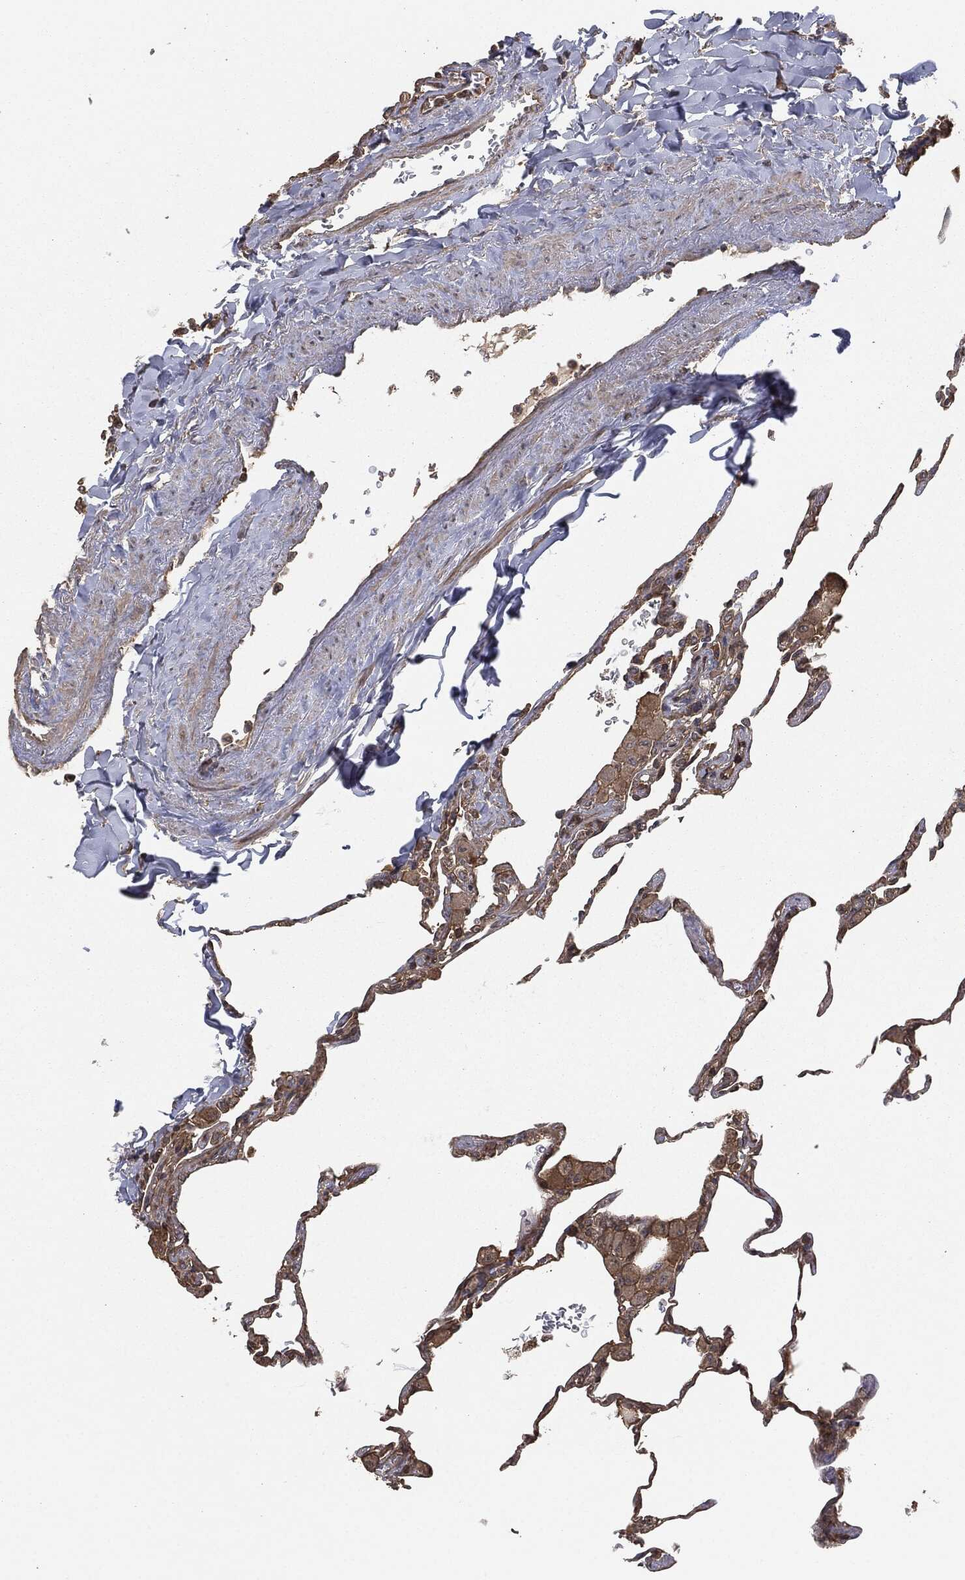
{"staining": {"intensity": "weak", "quantity": "25%-75%", "location": "cytoplasmic/membranous"}, "tissue": "lung", "cell_type": "Alveolar cells", "image_type": "normal", "snomed": [{"axis": "morphology", "description": "Normal tissue, NOS"}, {"axis": "morphology", "description": "Adenocarcinoma, metastatic, NOS"}, {"axis": "topography", "description": "Lung"}], "caption": "Alveolar cells reveal low levels of weak cytoplasmic/membranous expression in about 25%-75% of cells in benign human lung. Nuclei are stained in blue.", "gene": "ERBIN", "patient": {"sex": "male", "age": 45}}